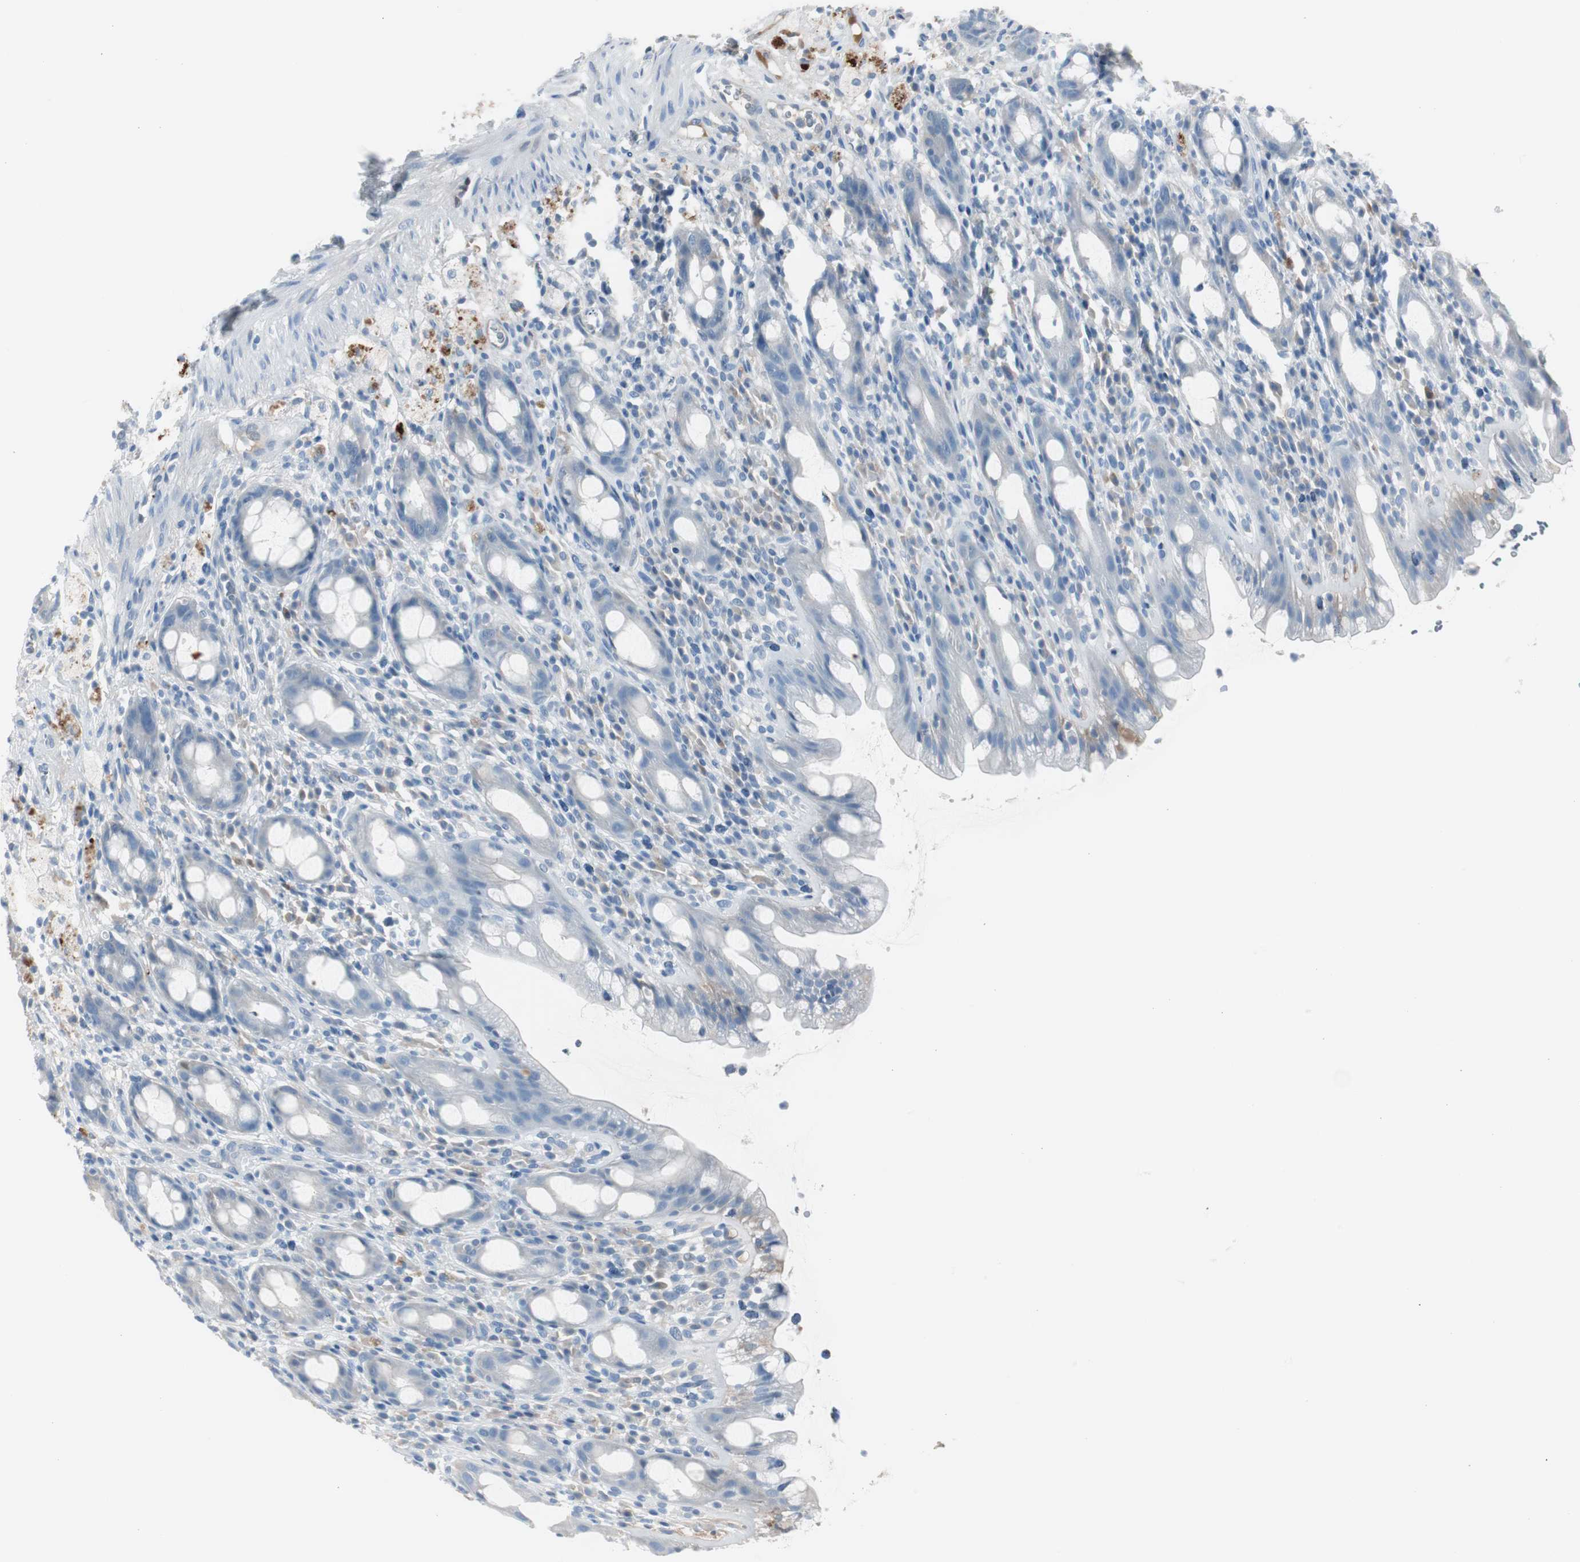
{"staining": {"intensity": "negative", "quantity": "none", "location": "none"}, "tissue": "rectum", "cell_type": "Glandular cells", "image_type": "normal", "snomed": [{"axis": "morphology", "description": "Normal tissue, NOS"}, {"axis": "topography", "description": "Rectum"}], "caption": "A histopathology image of rectum stained for a protein demonstrates no brown staining in glandular cells. The staining was performed using DAB (3,3'-diaminobenzidine) to visualize the protein expression in brown, while the nuclei were stained in blue with hematoxylin (Magnification: 20x).", "gene": "SERPINF1", "patient": {"sex": "male", "age": 44}}